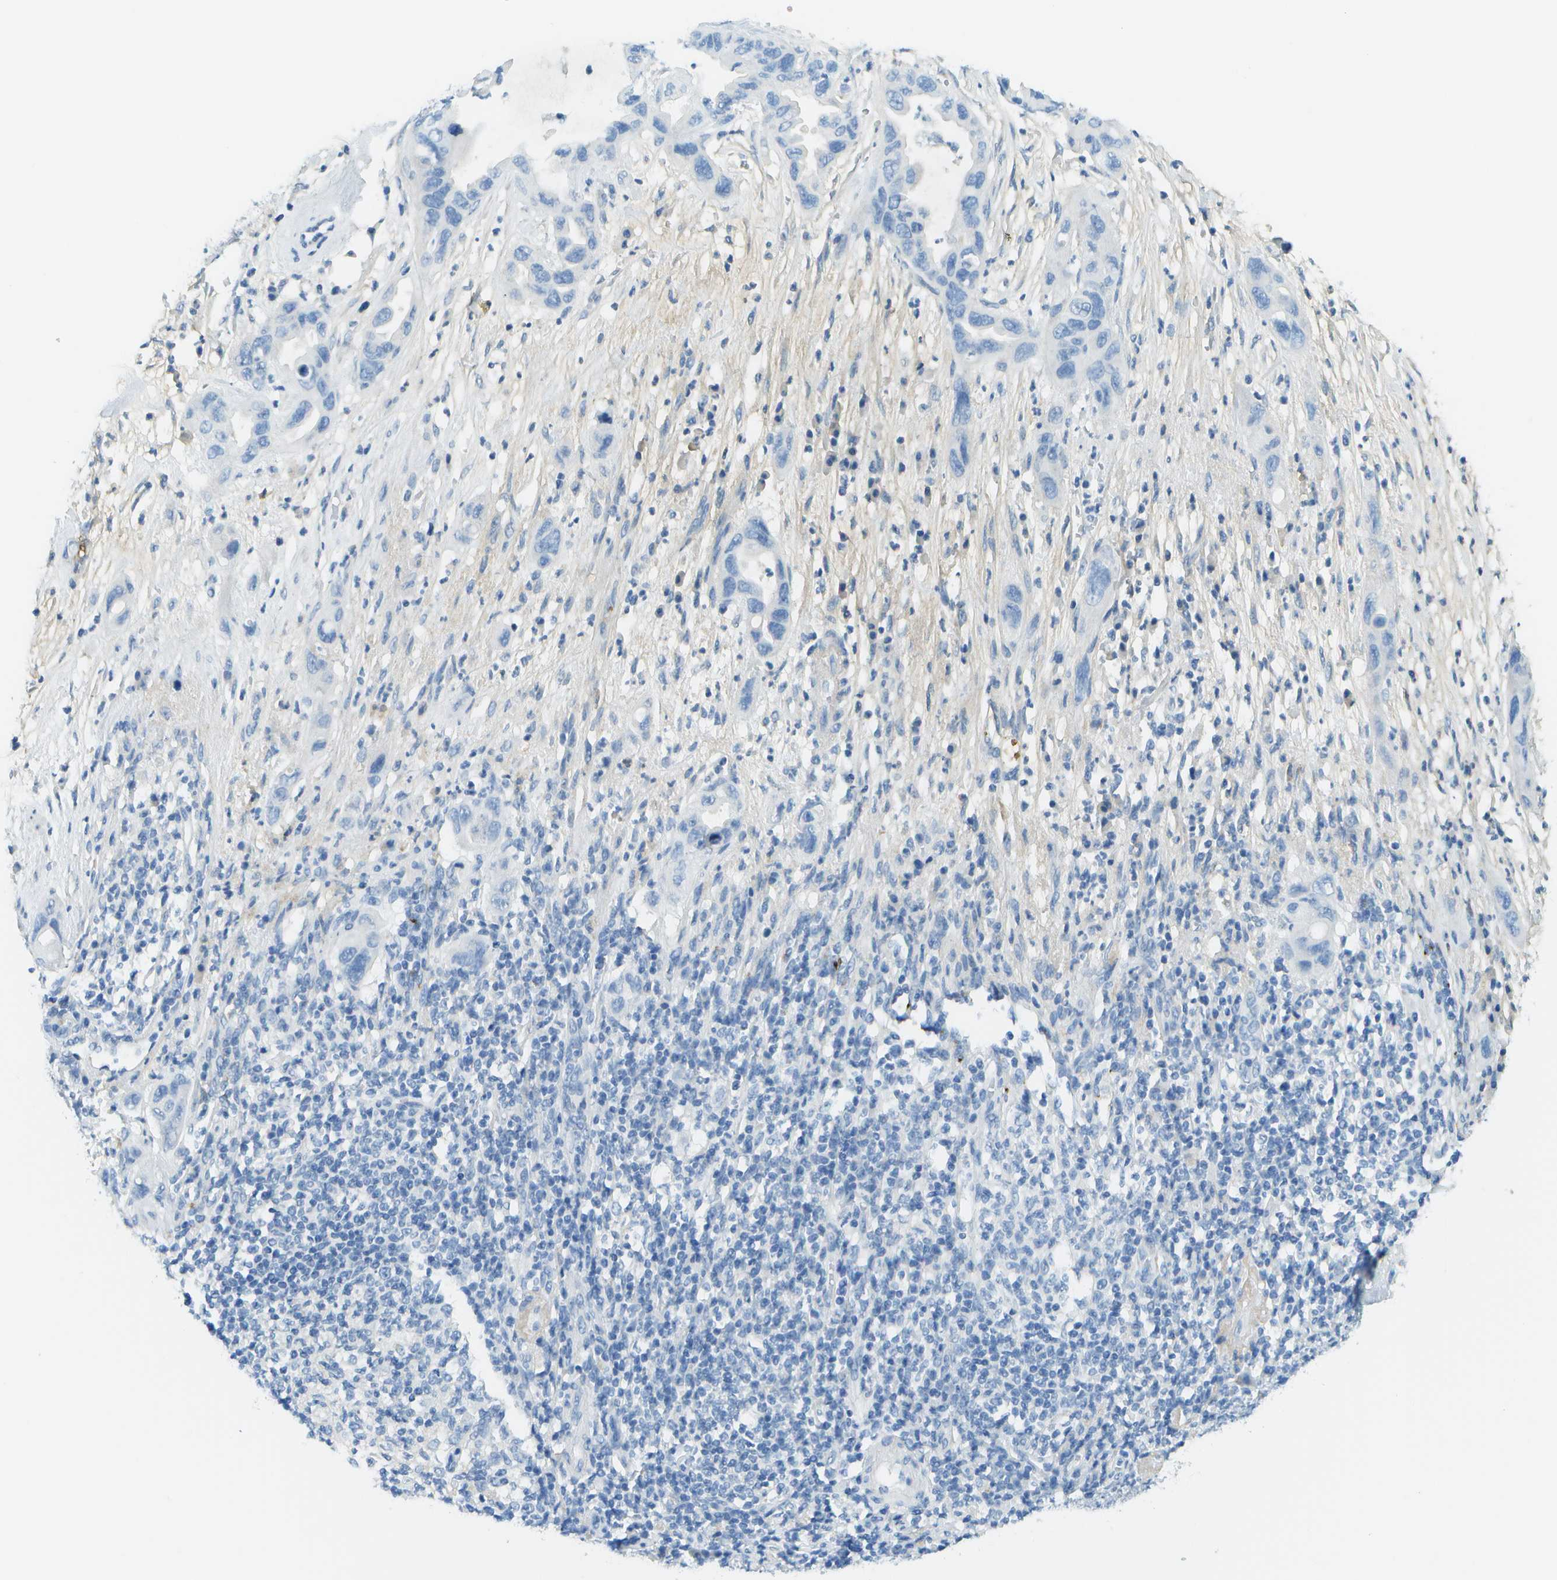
{"staining": {"intensity": "negative", "quantity": "none", "location": "none"}, "tissue": "pancreatic cancer", "cell_type": "Tumor cells", "image_type": "cancer", "snomed": [{"axis": "morphology", "description": "Adenocarcinoma, NOS"}, {"axis": "topography", "description": "Pancreas"}], "caption": "An immunohistochemistry micrograph of pancreatic adenocarcinoma is shown. There is no staining in tumor cells of pancreatic adenocarcinoma. The staining is performed using DAB brown chromogen with nuclei counter-stained in using hematoxylin.", "gene": "C1S", "patient": {"sex": "female", "age": 71}}